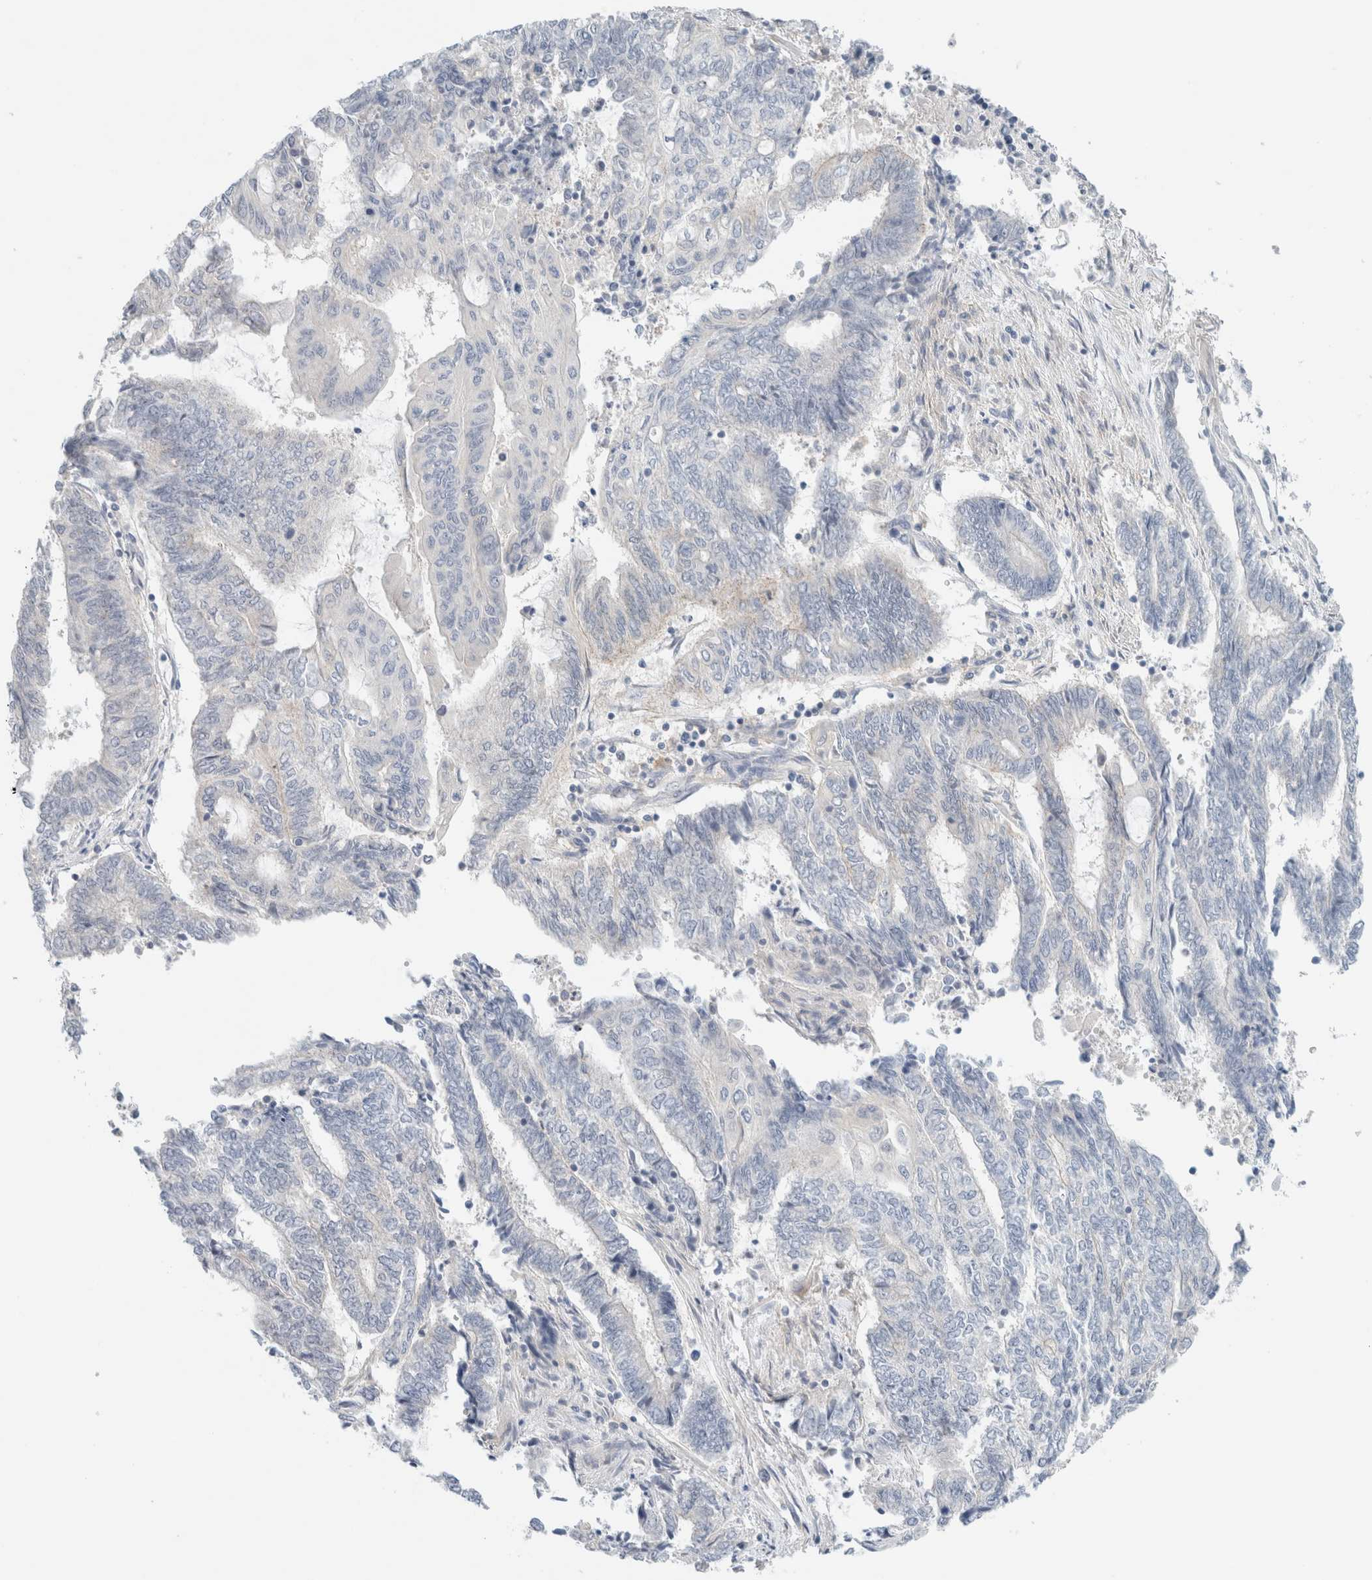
{"staining": {"intensity": "negative", "quantity": "none", "location": "none"}, "tissue": "endometrial cancer", "cell_type": "Tumor cells", "image_type": "cancer", "snomed": [{"axis": "morphology", "description": "Adenocarcinoma, NOS"}, {"axis": "topography", "description": "Uterus"}, {"axis": "topography", "description": "Endometrium"}], "caption": "There is no significant positivity in tumor cells of endometrial cancer.", "gene": "SDR16C5", "patient": {"sex": "female", "age": 70}}